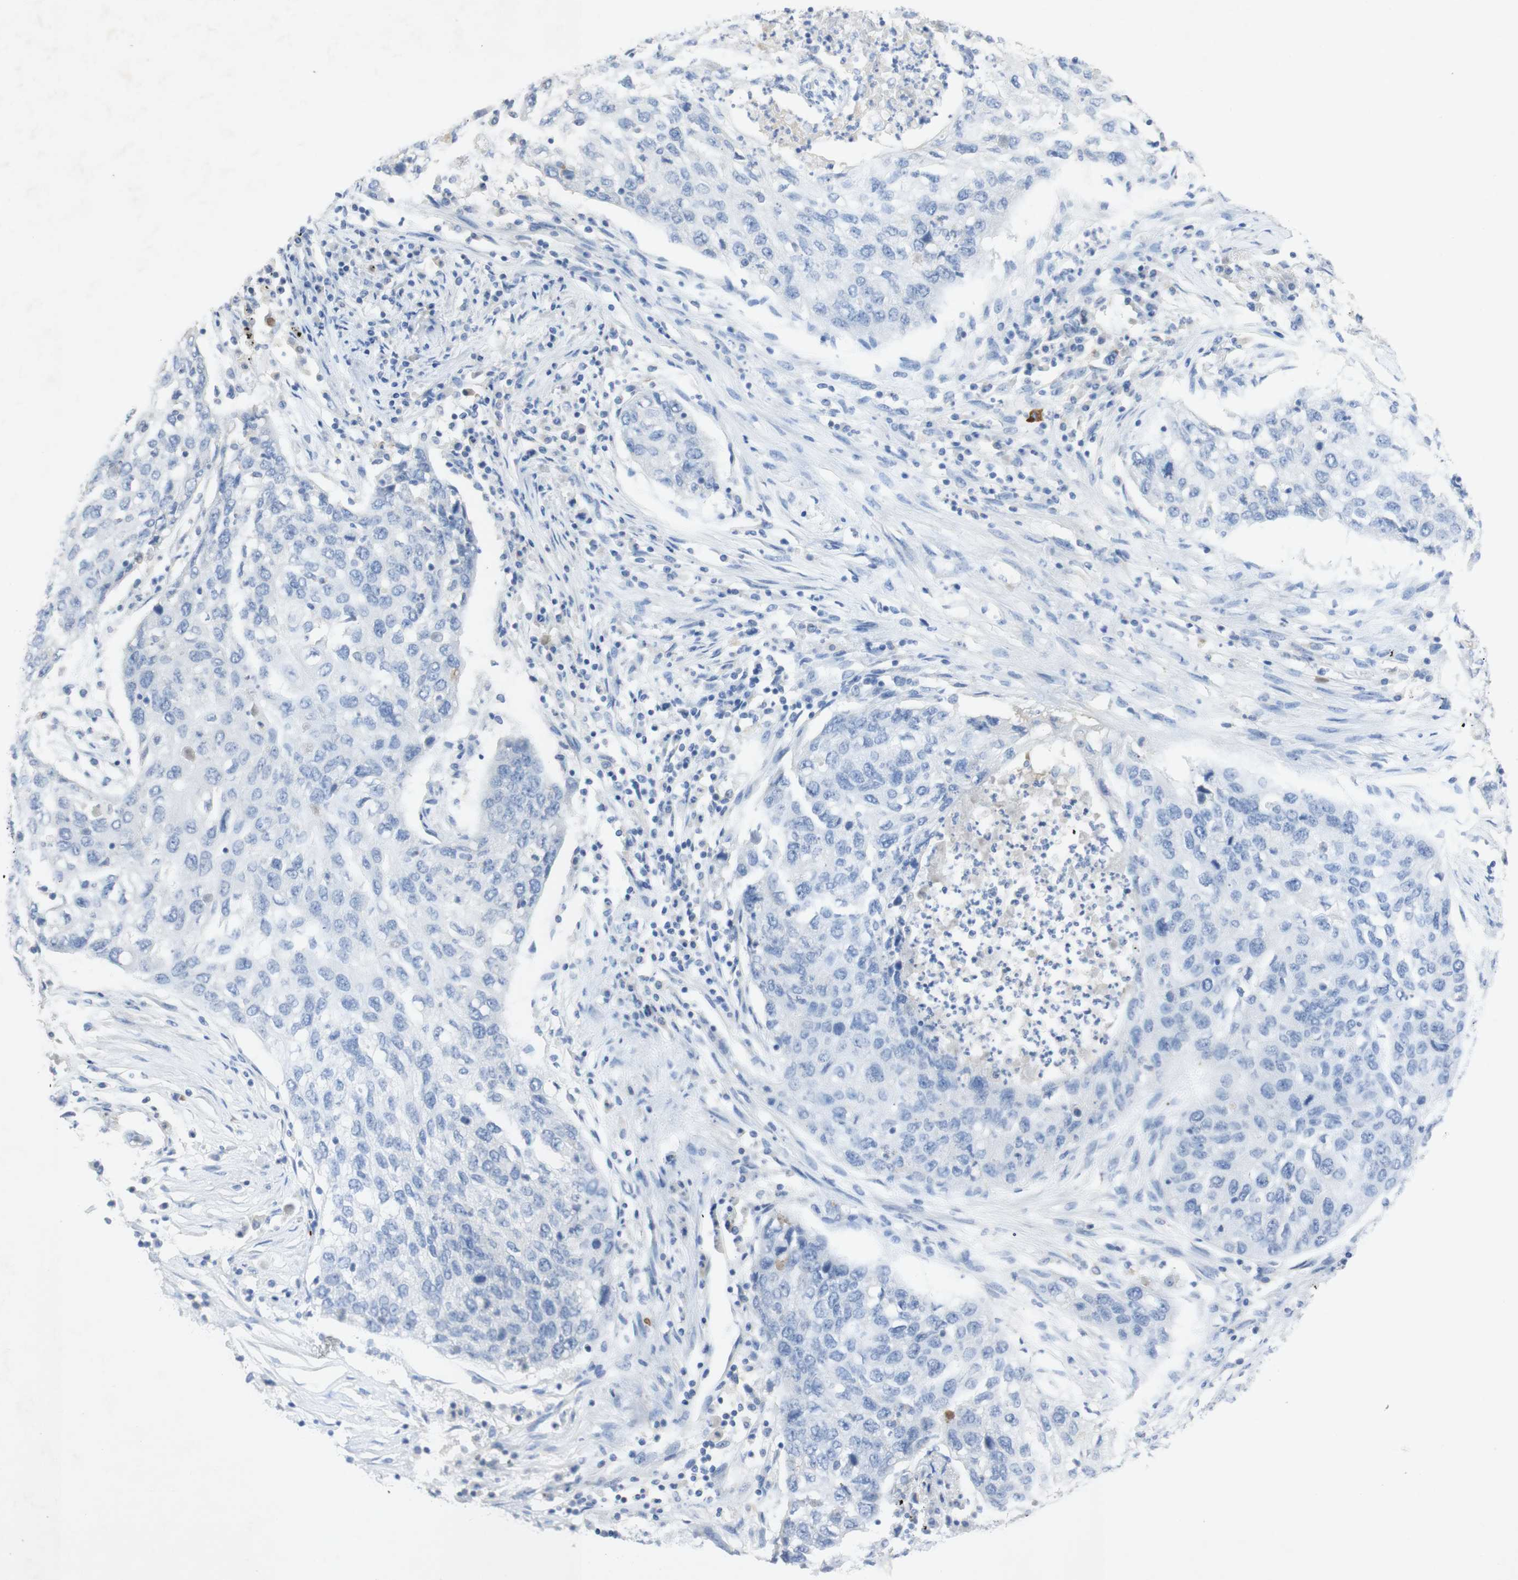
{"staining": {"intensity": "negative", "quantity": "none", "location": "none"}, "tissue": "lung cancer", "cell_type": "Tumor cells", "image_type": "cancer", "snomed": [{"axis": "morphology", "description": "Squamous cell carcinoma, NOS"}, {"axis": "topography", "description": "Lung"}], "caption": "IHC histopathology image of lung cancer stained for a protein (brown), which shows no positivity in tumor cells.", "gene": "EPO", "patient": {"sex": "female", "age": 63}}